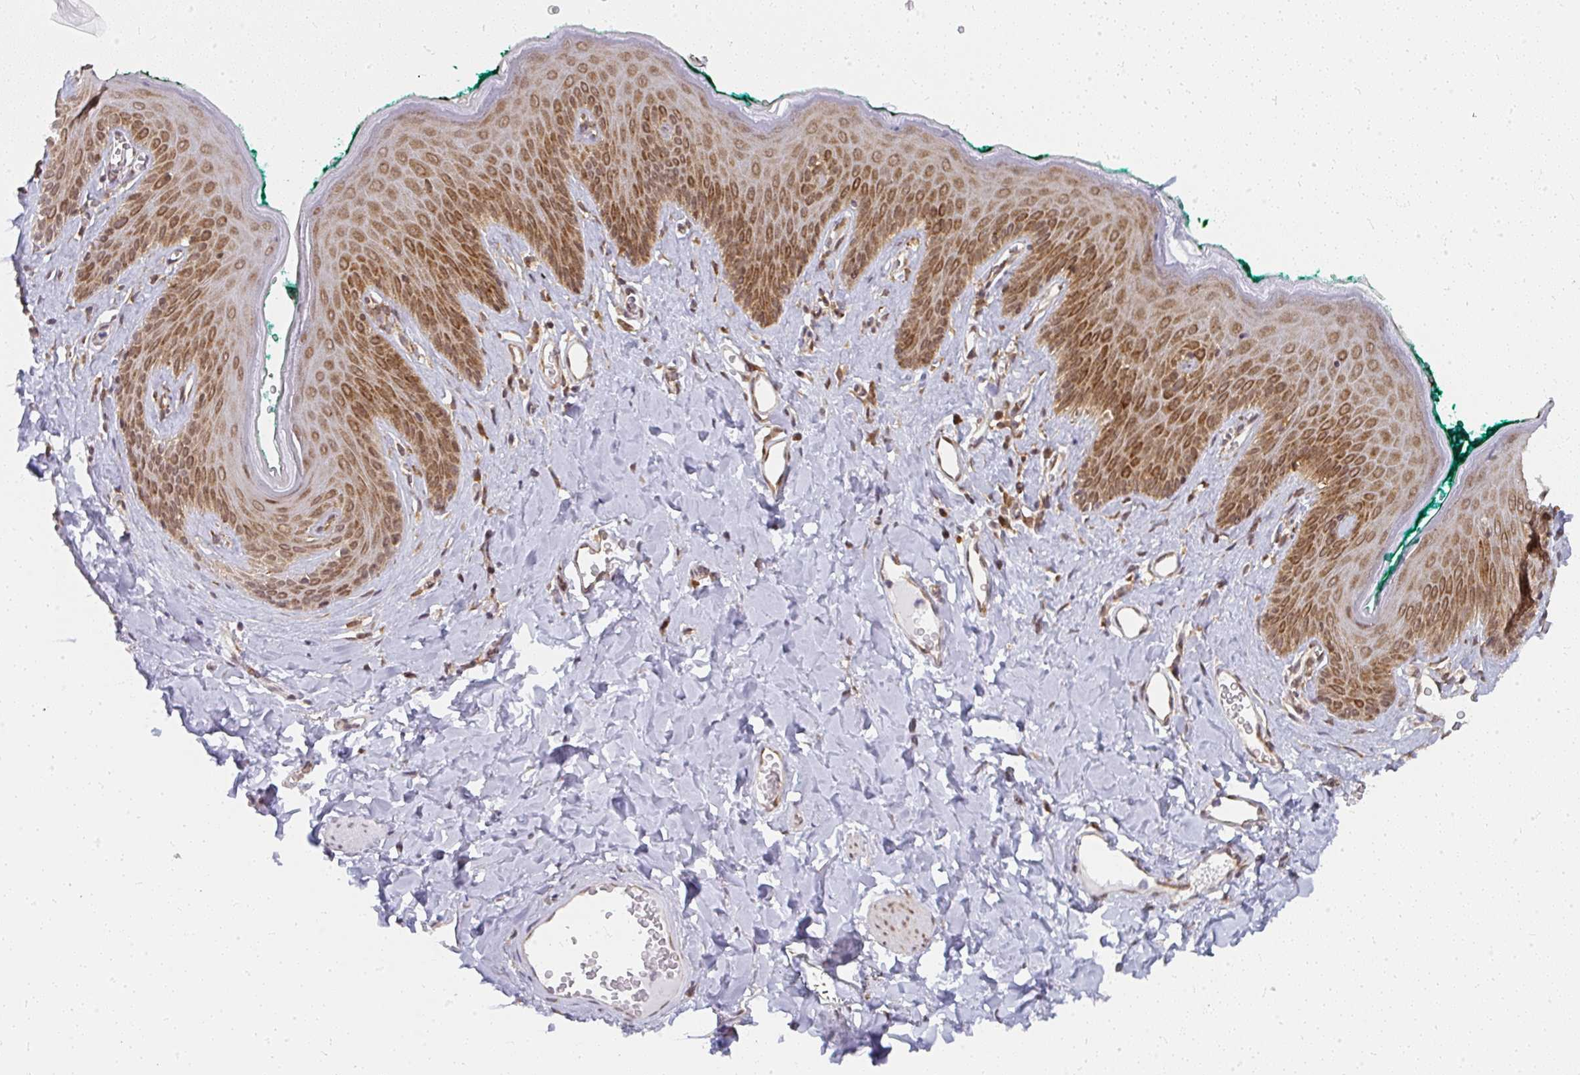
{"staining": {"intensity": "strong", "quantity": ">75%", "location": "cytoplasmic/membranous,nuclear"}, "tissue": "skin", "cell_type": "Epidermal cells", "image_type": "normal", "snomed": [{"axis": "morphology", "description": "Normal tissue, NOS"}, {"axis": "topography", "description": "Vulva"}, {"axis": "topography", "description": "Peripheral nerve tissue"}], "caption": "Skin stained with IHC shows strong cytoplasmic/membranous,nuclear positivity in about >75% of epidermal cells. The staining was performed using DAB, with brown indicating positive protein expression. Nuclei are stained blue with hematoxylin.", "gene": "SYNCRIP", "patient": {"sex": "female", "age": 66}}